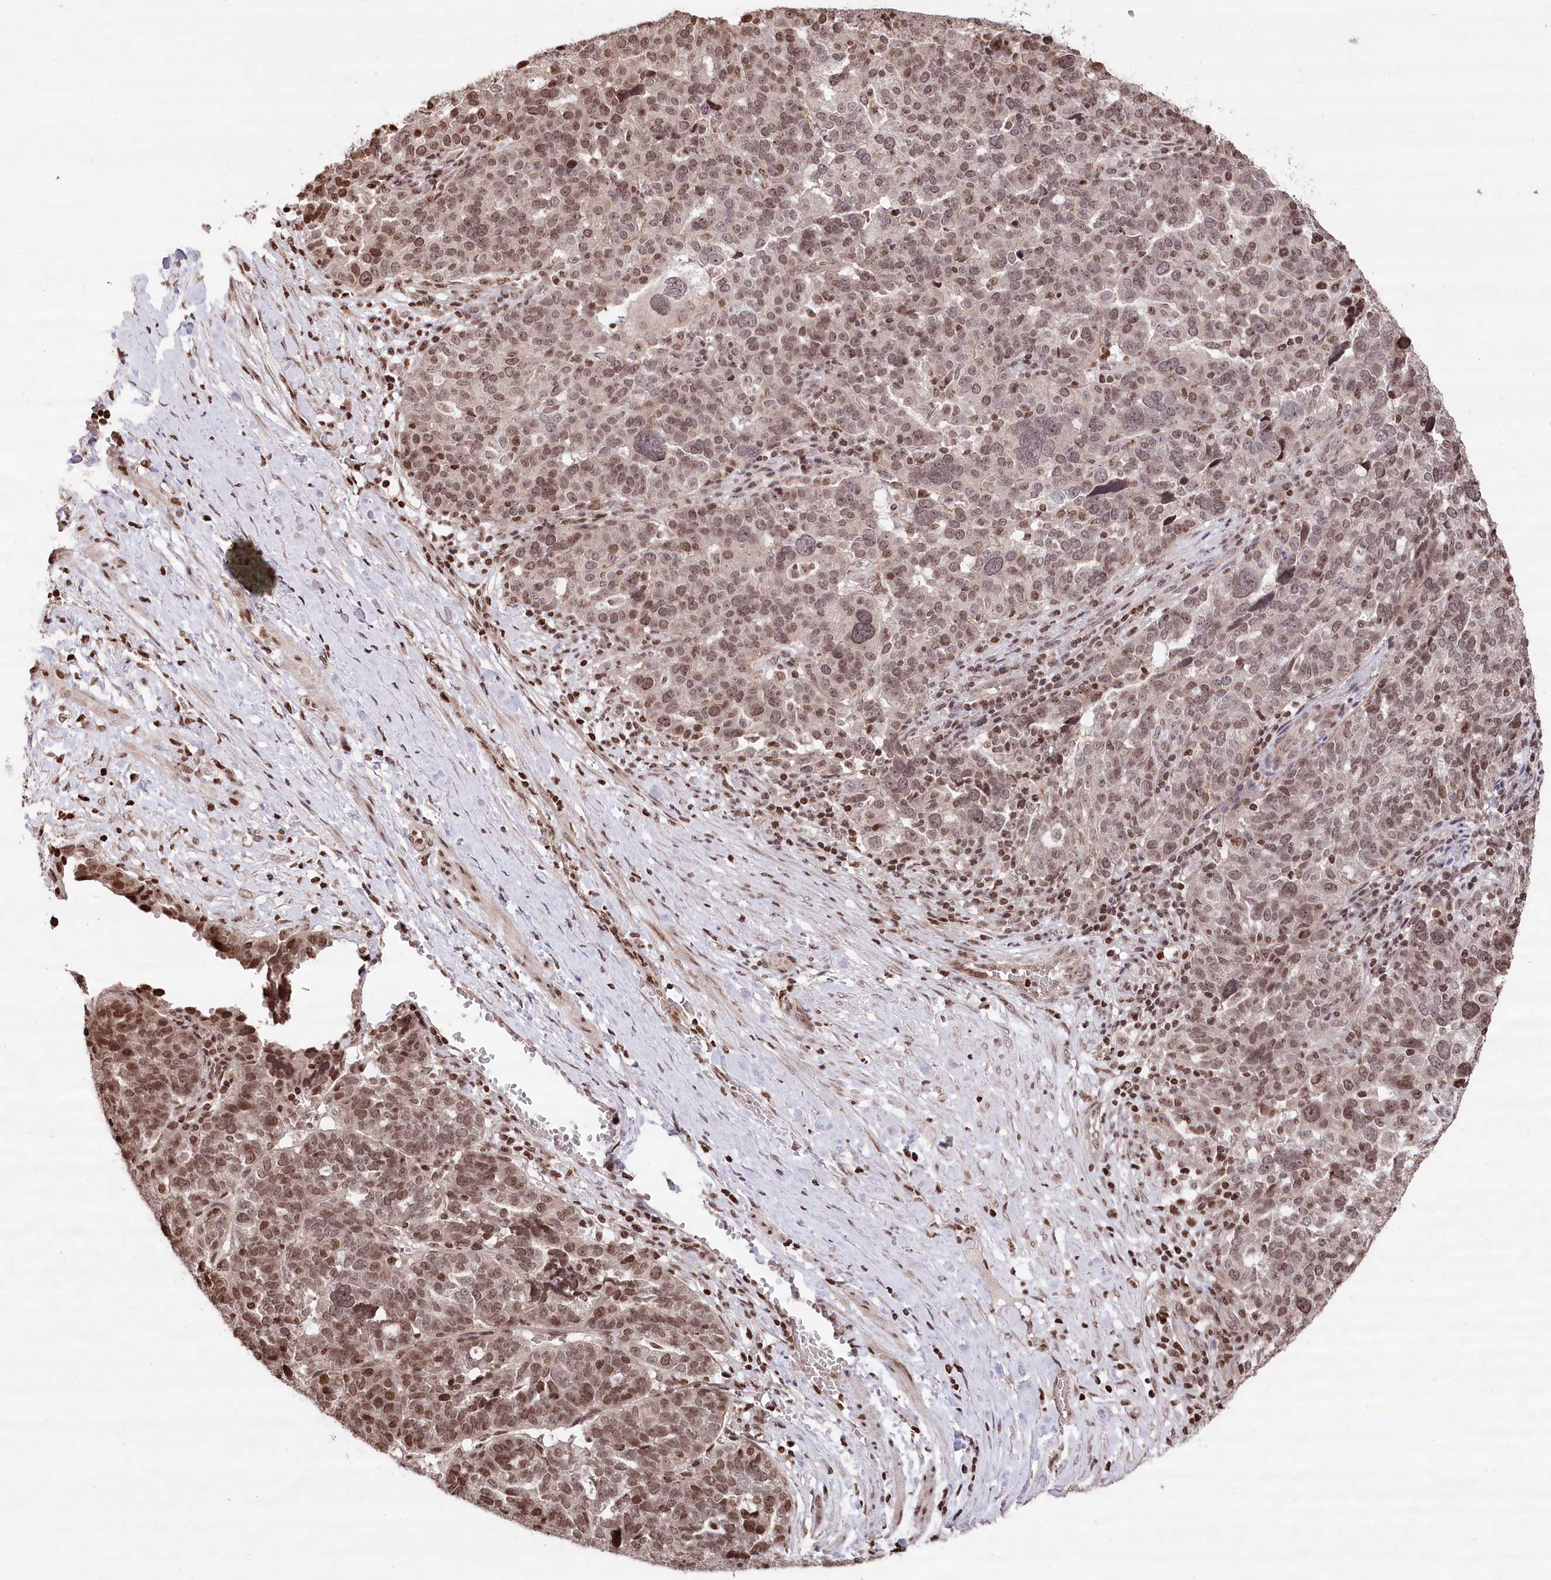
{"staining": {"intensity": "moderate", "quantity": ">75%", "location": "nuclear"}, "tissue": "ovarian cancer", "cell_type": "Tumor cells", "image_type": "cancer", "snomed": [{"axis": "morphology", "description": "Cystadenocarcinoma, serous, NOS"}, {"axis": "topography", "description": "Ovary"}], "caption": "Protein expression analysis of human ovarian serous cystadenocarcinoma reveals moderate nuclear expression in approximately >75% of tumor cells.", "gene": "CCSER2", "patient": {"sex": "female", "age": 59}}